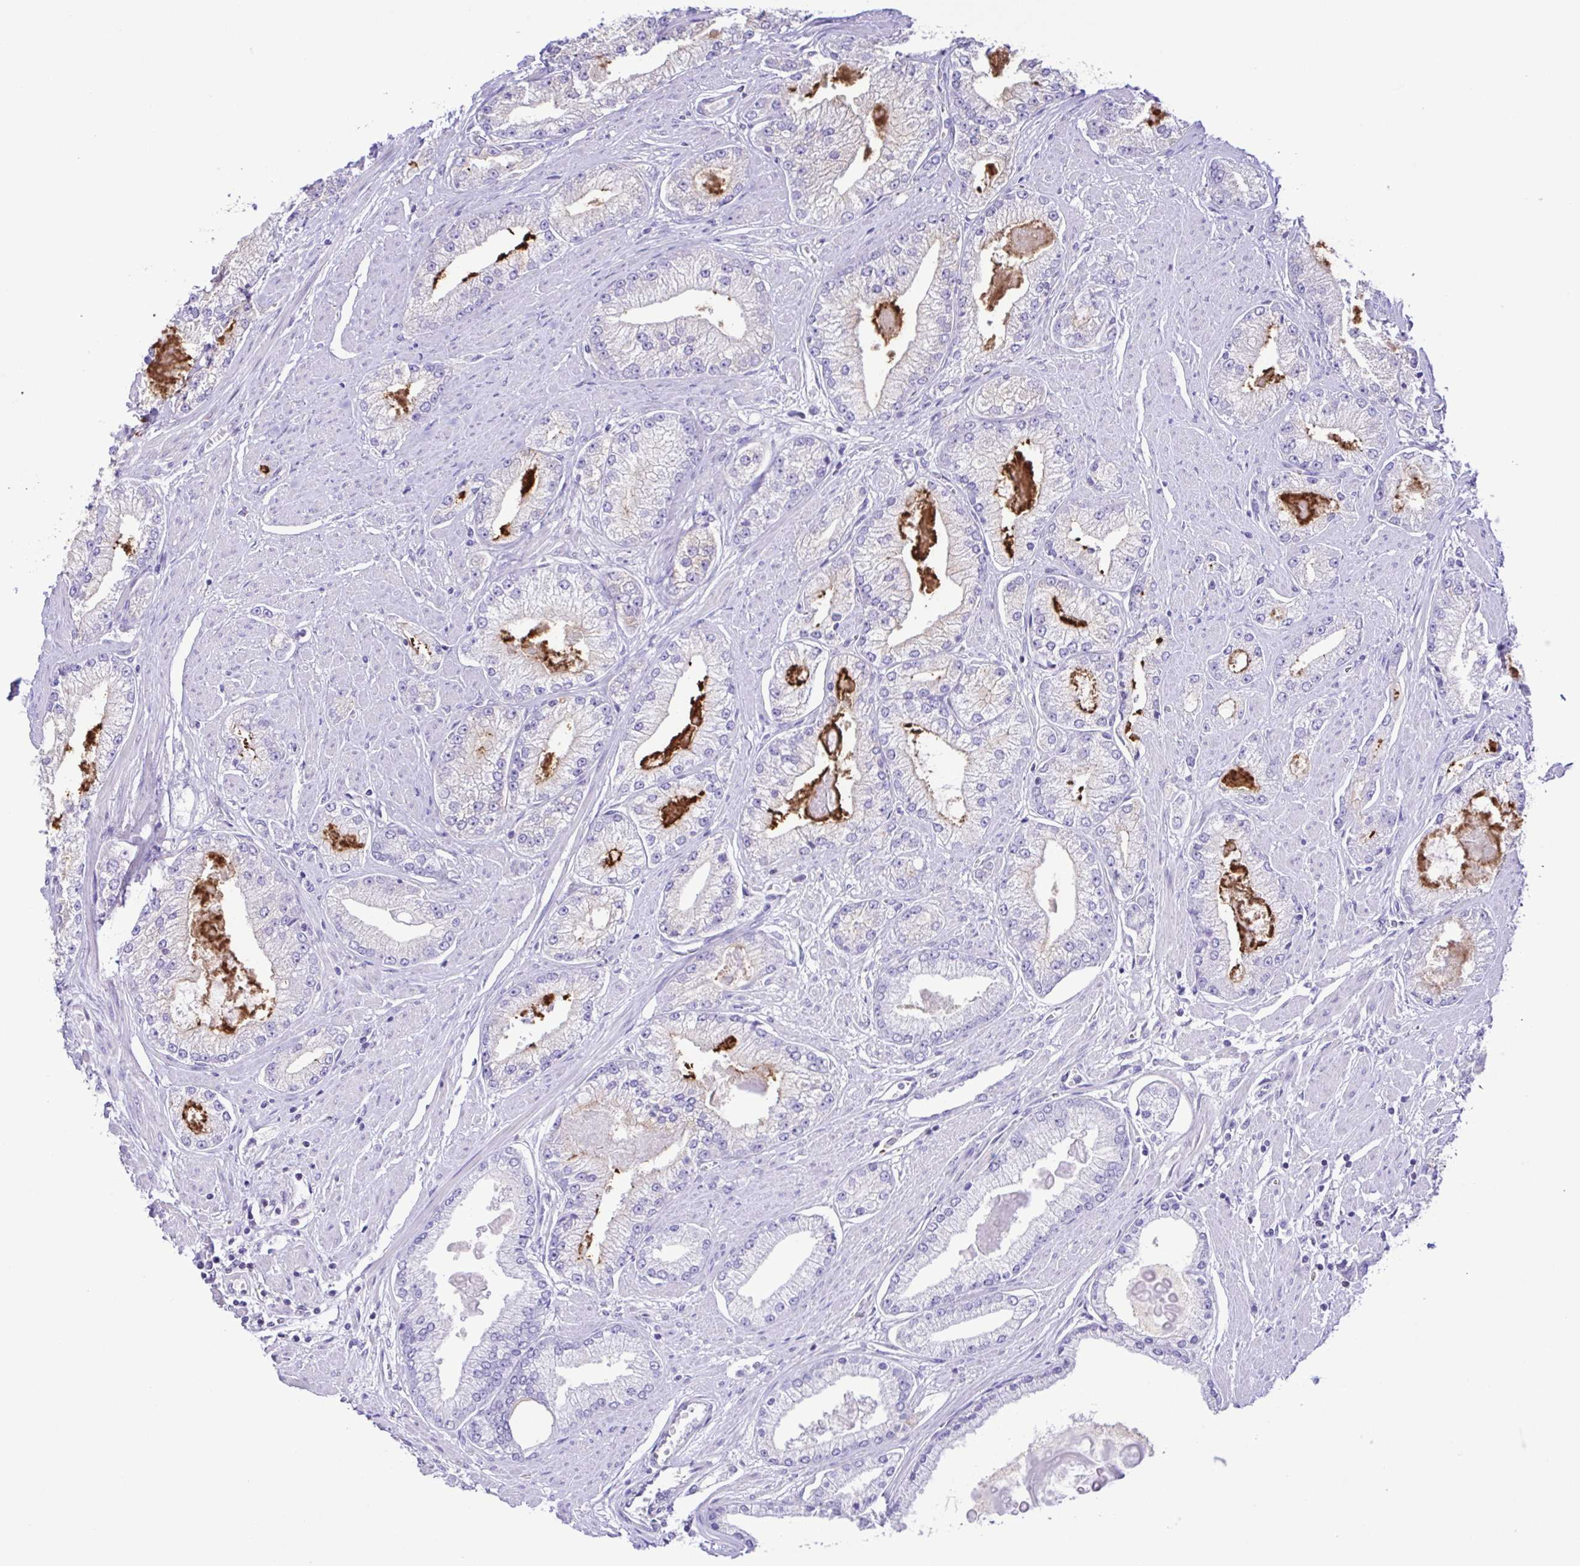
{"staining": {"intensity": "negative", "quantity": "none", "location": "none"}, "tissue": "prostate cancer", "cell_type": "Tumor cells", "image_type": "cancer", "snomed": [{"axis": "morphology", "description": "Adenocarcinoma, High grade"}, {"axis": "topography", "description": "Prostate"}], "caption": "Photomicrograph shows no significant protein expression in tumor cells of prostate cancer (adenocarcinoma (high-grade)).", "gene": "CYP17A1", "patient": {"sex": "male", "age": 68}}